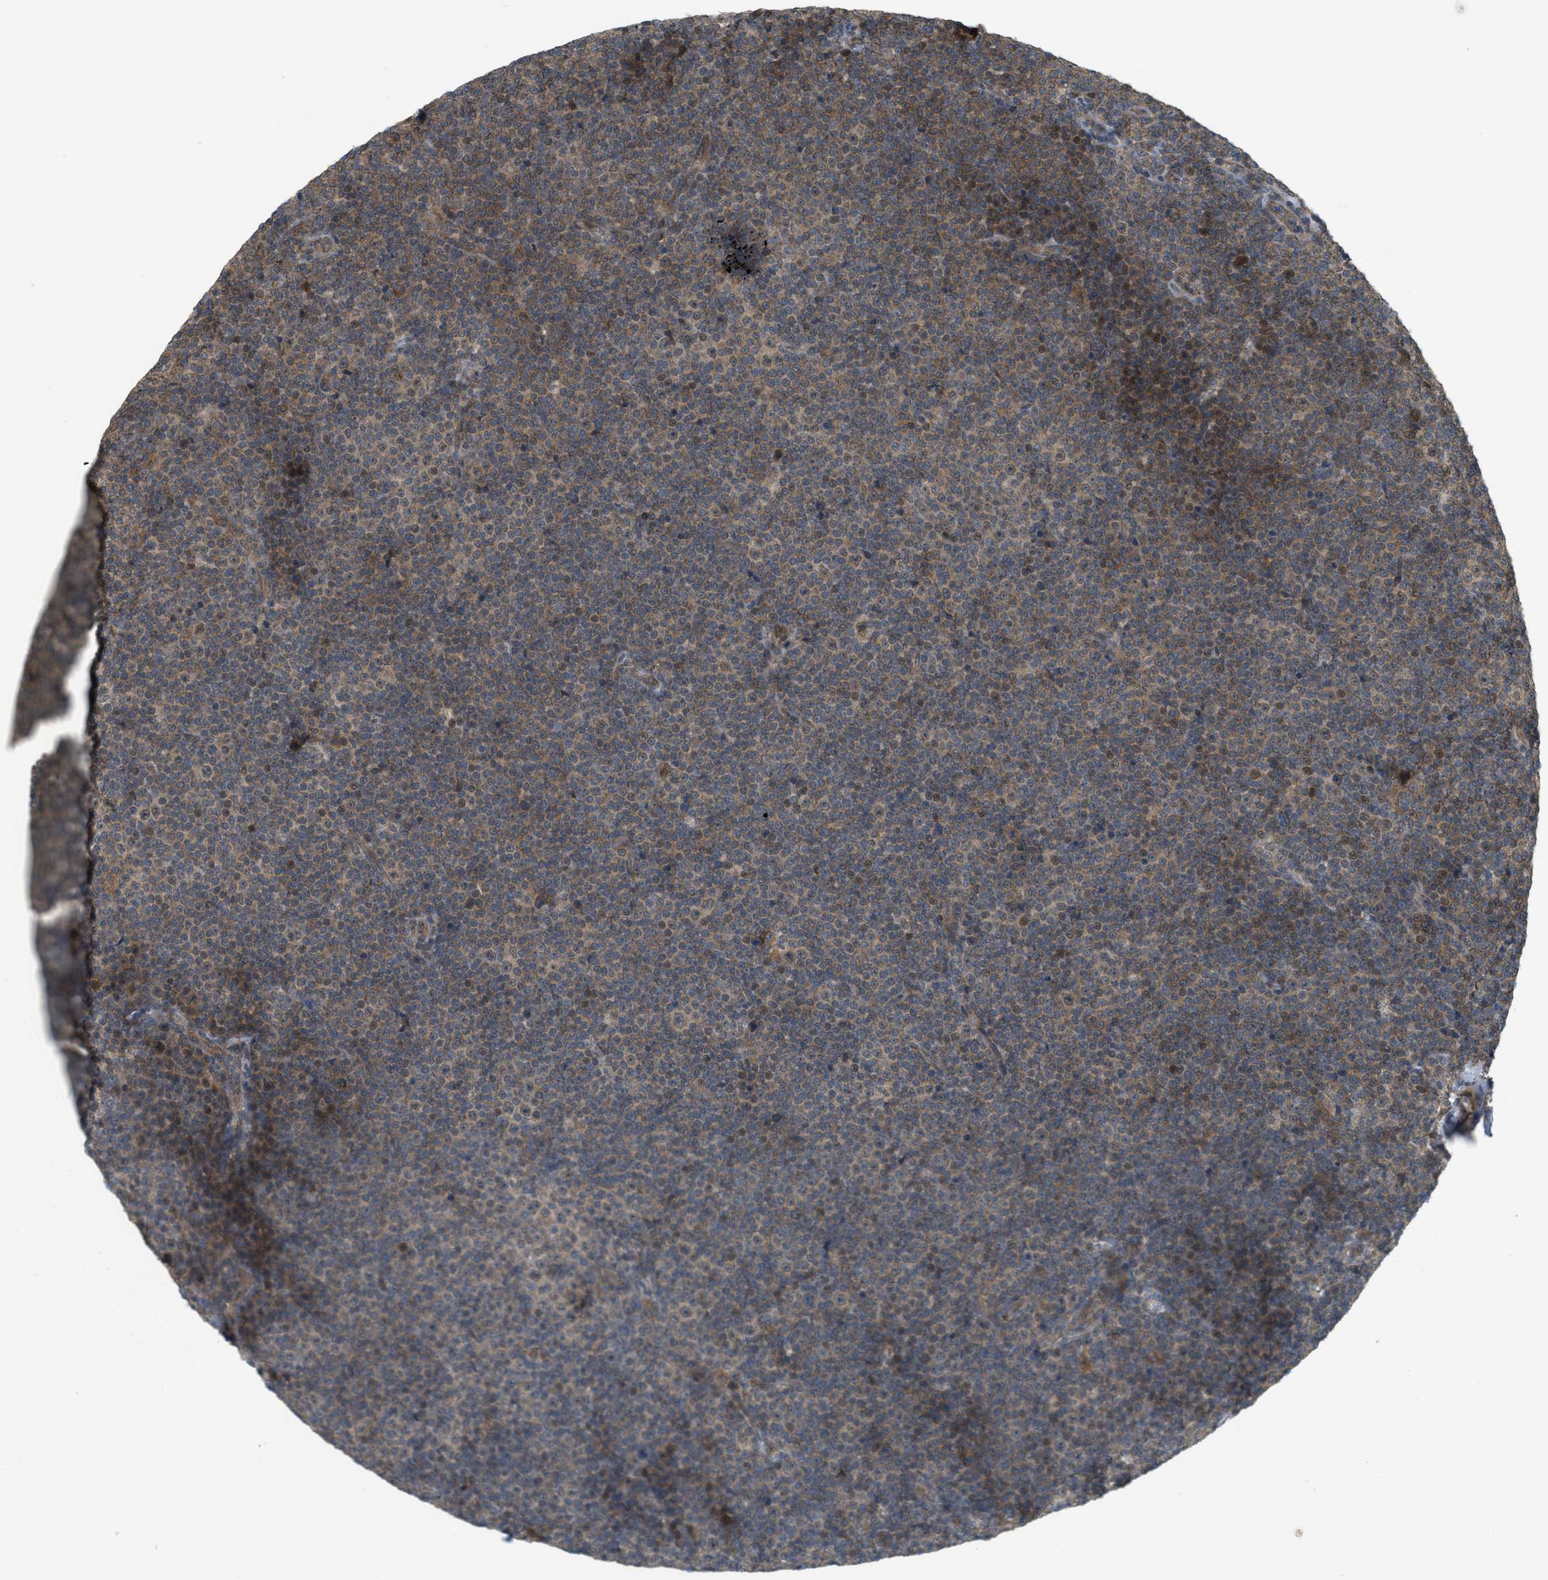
{"staining": {"intensity": "weak", "quantity": "25%-75%", "location": "cytoplasmic/membranous"}, "tissue": "lymphoma", "cell_type": "Tumor cells", "image_type": "cancer", "snomed": [{"axis": "morphology", "description": "Malignant lymphoma, non-Hodgkin's type, Low grade"}, {"axis": "topography", "description": "Lymph node"}], "caption": "Weak cytoplasmic/membranous staining is identified in about 25%-75% of tumor cells in lymphoma.", "gene": "PRKD1", "patient": {"sex": "female", "age": 67}}